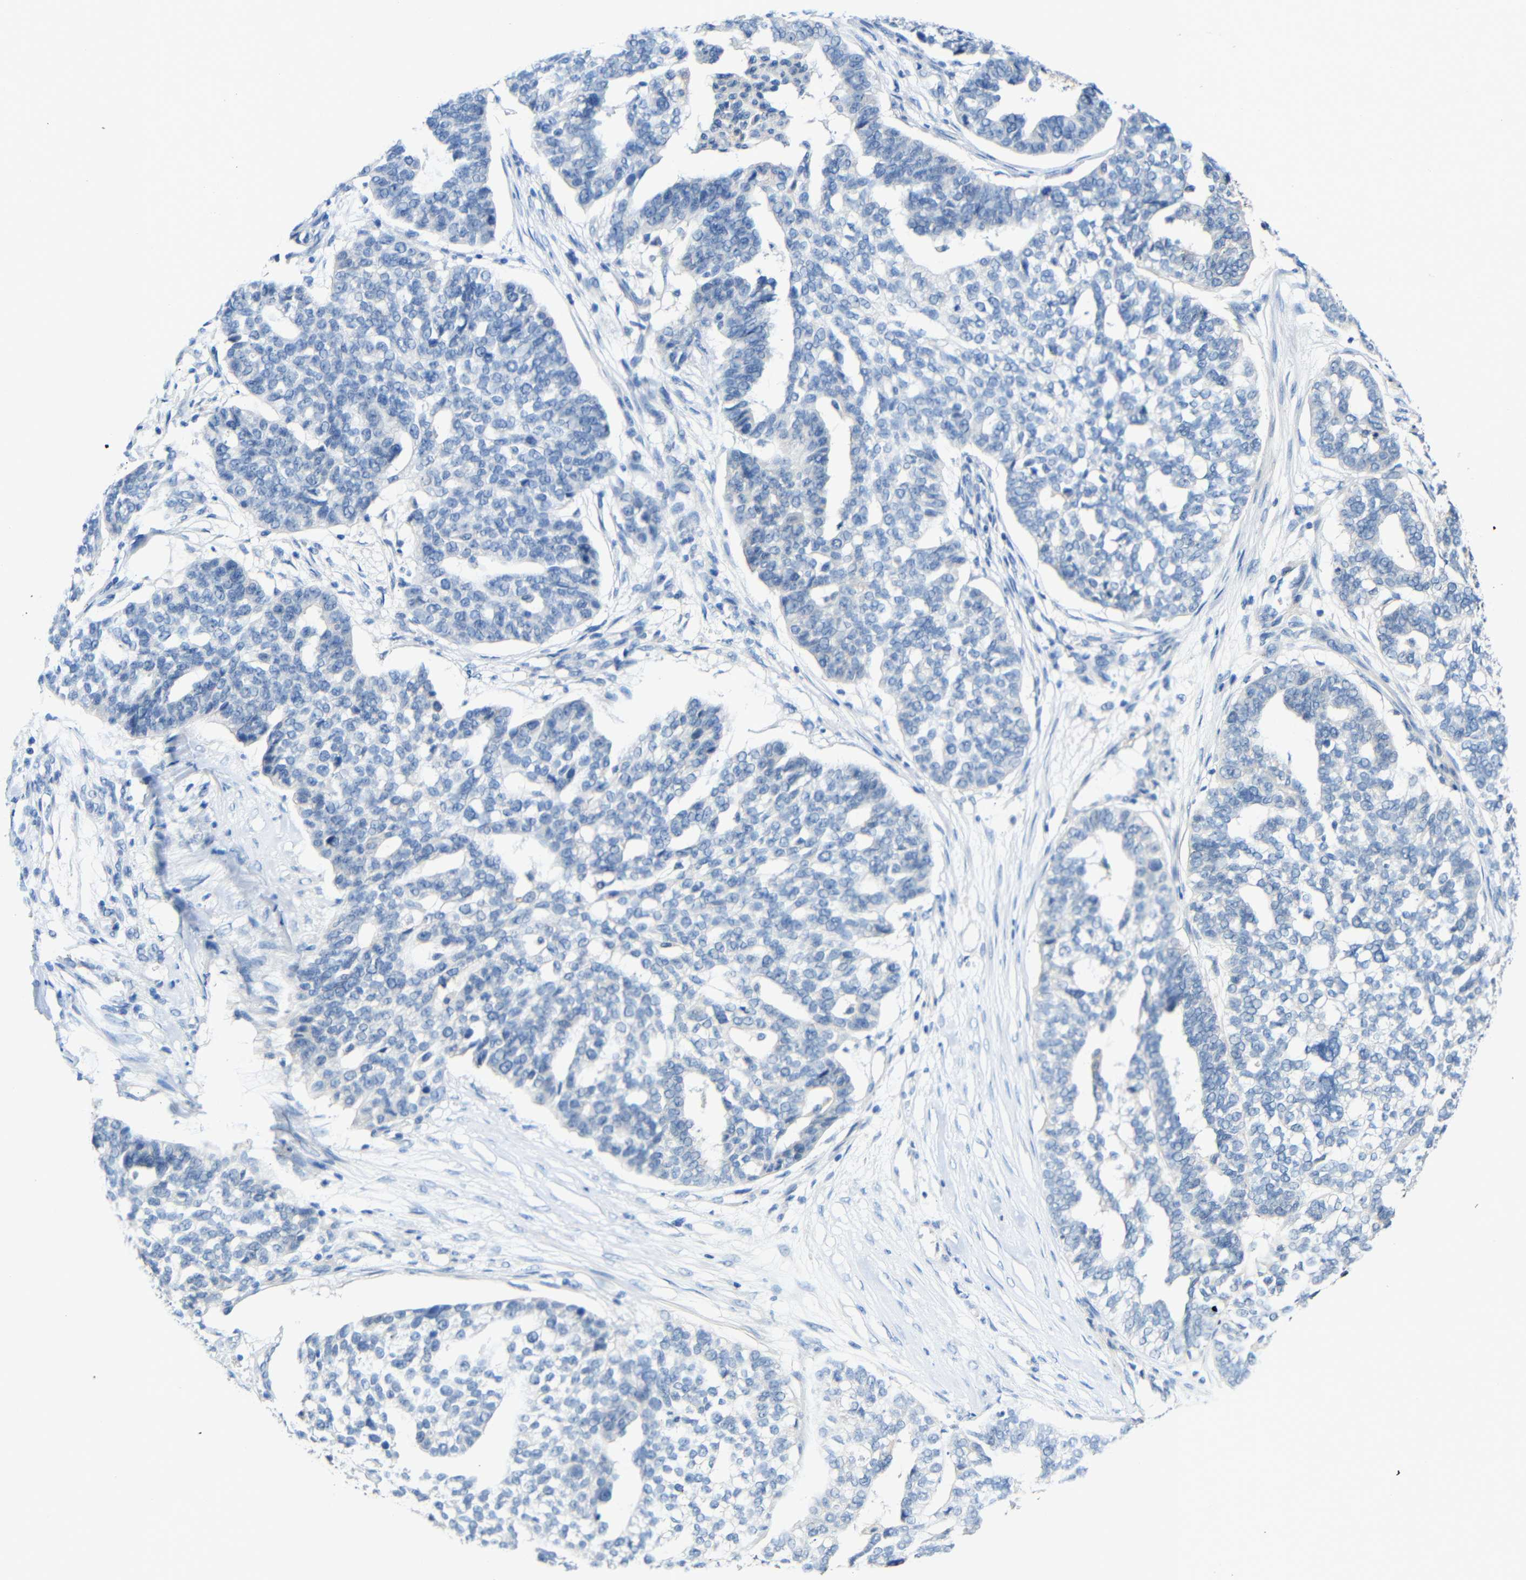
{"staining": {"intensity": "negative", "quantity": "none", "location": "none"}, "tissue": "ovarian cancer", "cell_type": "Tumor cells", "image_type": "cancer", "snomed": [{"axis": "morphology", "description": "Cystadenocarcinoma, serous, NOS"}, {"axis": "topography", "description": "Ovary"}], "caption": "Ovarian cancer (serous cystadenocarcinoma) was stained to show a protein in brown. There is no significant staining in tumor cells.", "gene": "STBD1", "patient": {"sex": "female", "age": 59}}